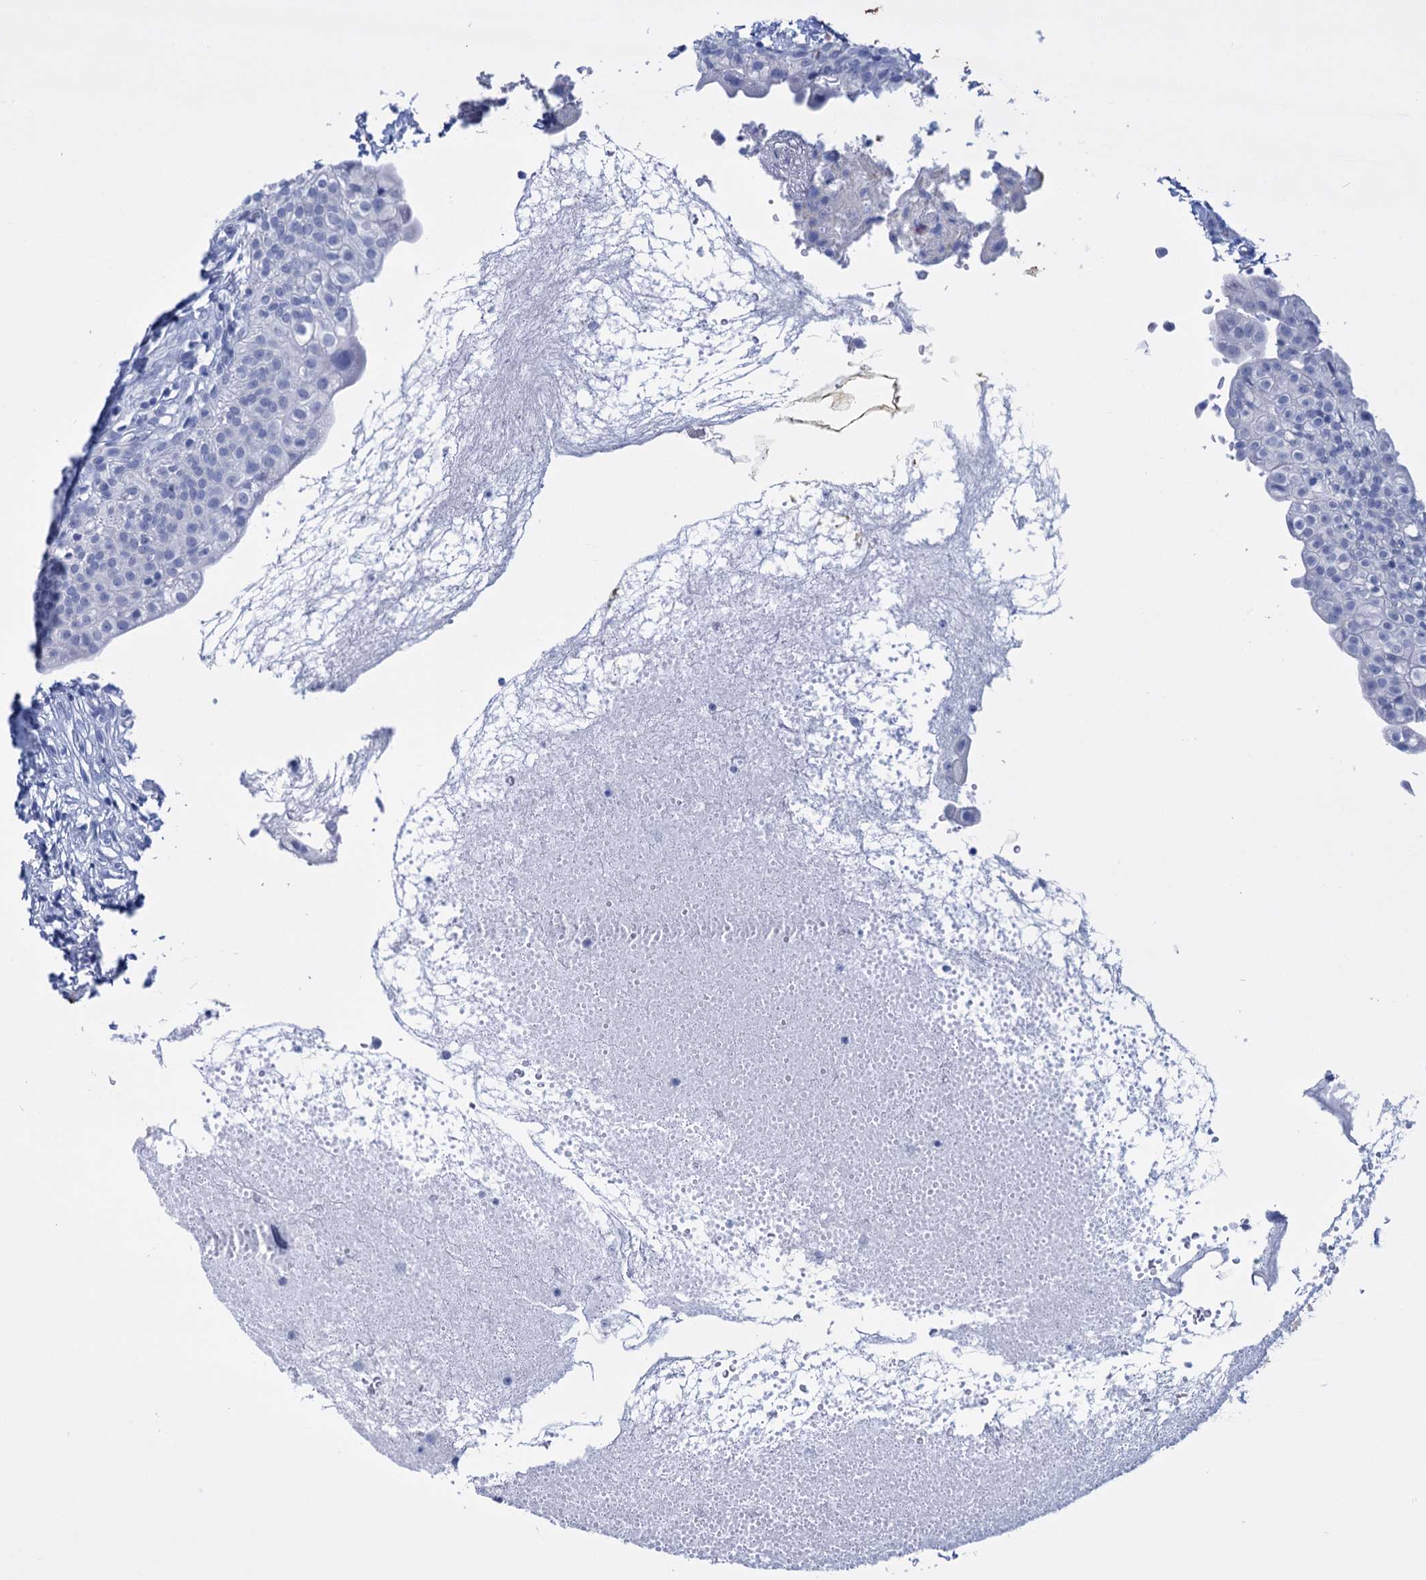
{"staining": {"intensity": "moderate", "quantity": "<25%", "location": "cytoplasmic/membranous"}, "tissue": "urinary bladder", "cell_type": "Urothelial cells", "image_type": "normal", "snomed": [{"axis": "morphology", "description": "Normal tissue, NOS"}, {"axis": "topography", "description": "Urinary bladder"}], "caption": "Immunohistochemical staining of normal urinary bladder demonstrates <25% levels of moderate cytoplasmic/membranous protein expression in approximately <25% of urothelial cells.", "gene": "FBXW12", "patient": {"sex": "male", "age": 55}}